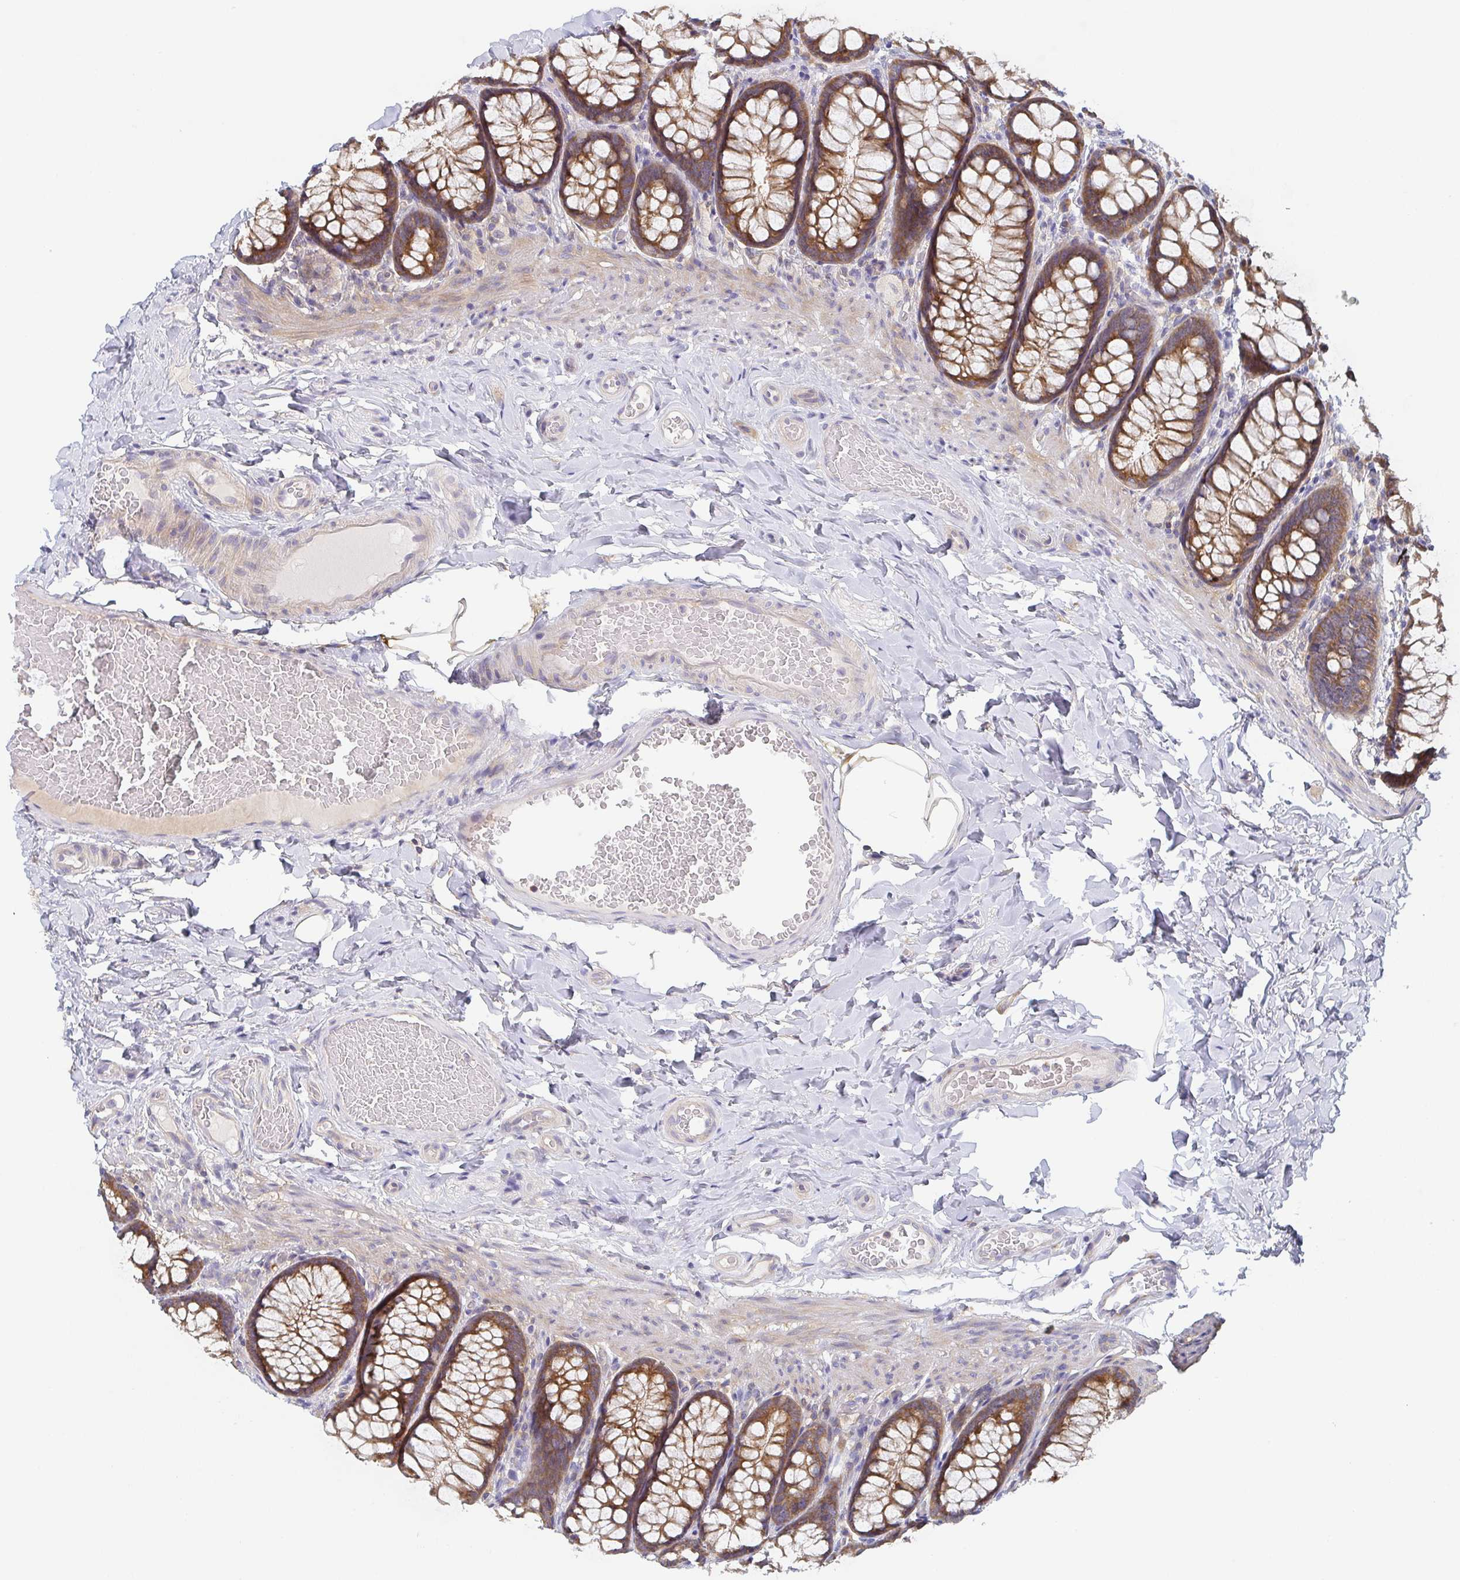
{"staining": {"intensity": "negative", "quantity": "none", "location": "none"}, "tissue": "colon", "cell_type": "Endothelial cells", "image_type": "normal", "snomed": [{"axis": "morphology", "description": "Normal tissue, NOS"}, {"axis": "topography", "description": "Colon"}], "caption": "Histopathology image shows no protein staining in endothelial cells of unremarkable colon. (DAB (3,3'-diaminobenzidine) IHC with hematoxylin counter stain).", "gene": "TUFT1", "patient": {"sex": "male", "age": 47}}